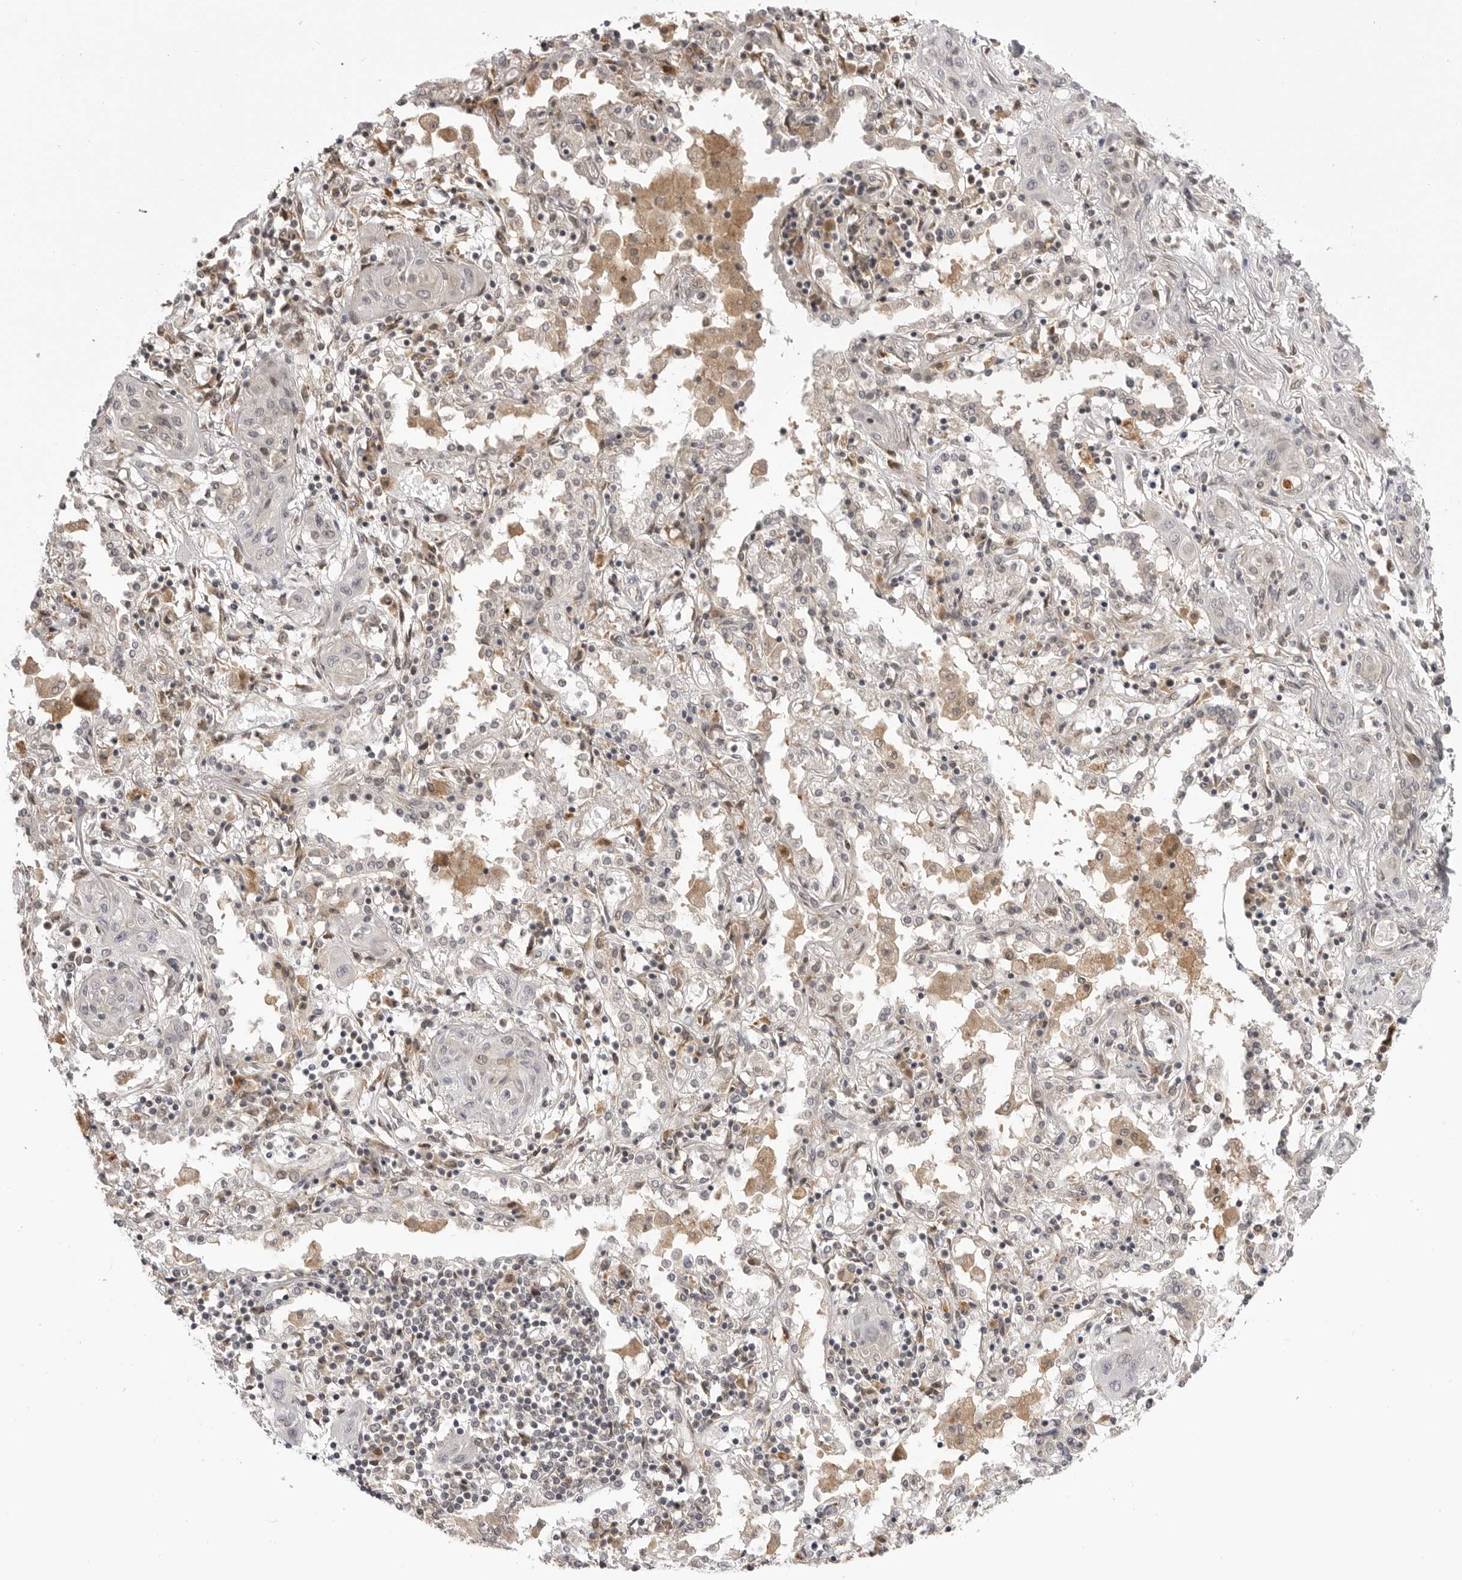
{"staining": {"intensity": "negative", "quantity": "none", "location": "none"}, "tissue": "lung cancer", "cell_type": "Tumor cells", "image_type": "cancer", "snomed": [{"axis": "morphology", "description": "Squamous cell carcinoma, NOS"}, {"axis": "topography", "description": "Lung"}], "caption": "An immunohistochemistry image of lung cancer (squamous cell carcinoma) is shown. There is no staining in tumor cells of lung cancer (squamous cell carcinoma).", "gene": "PTK2B", "patient": {"sex": "female", "age": 47}}